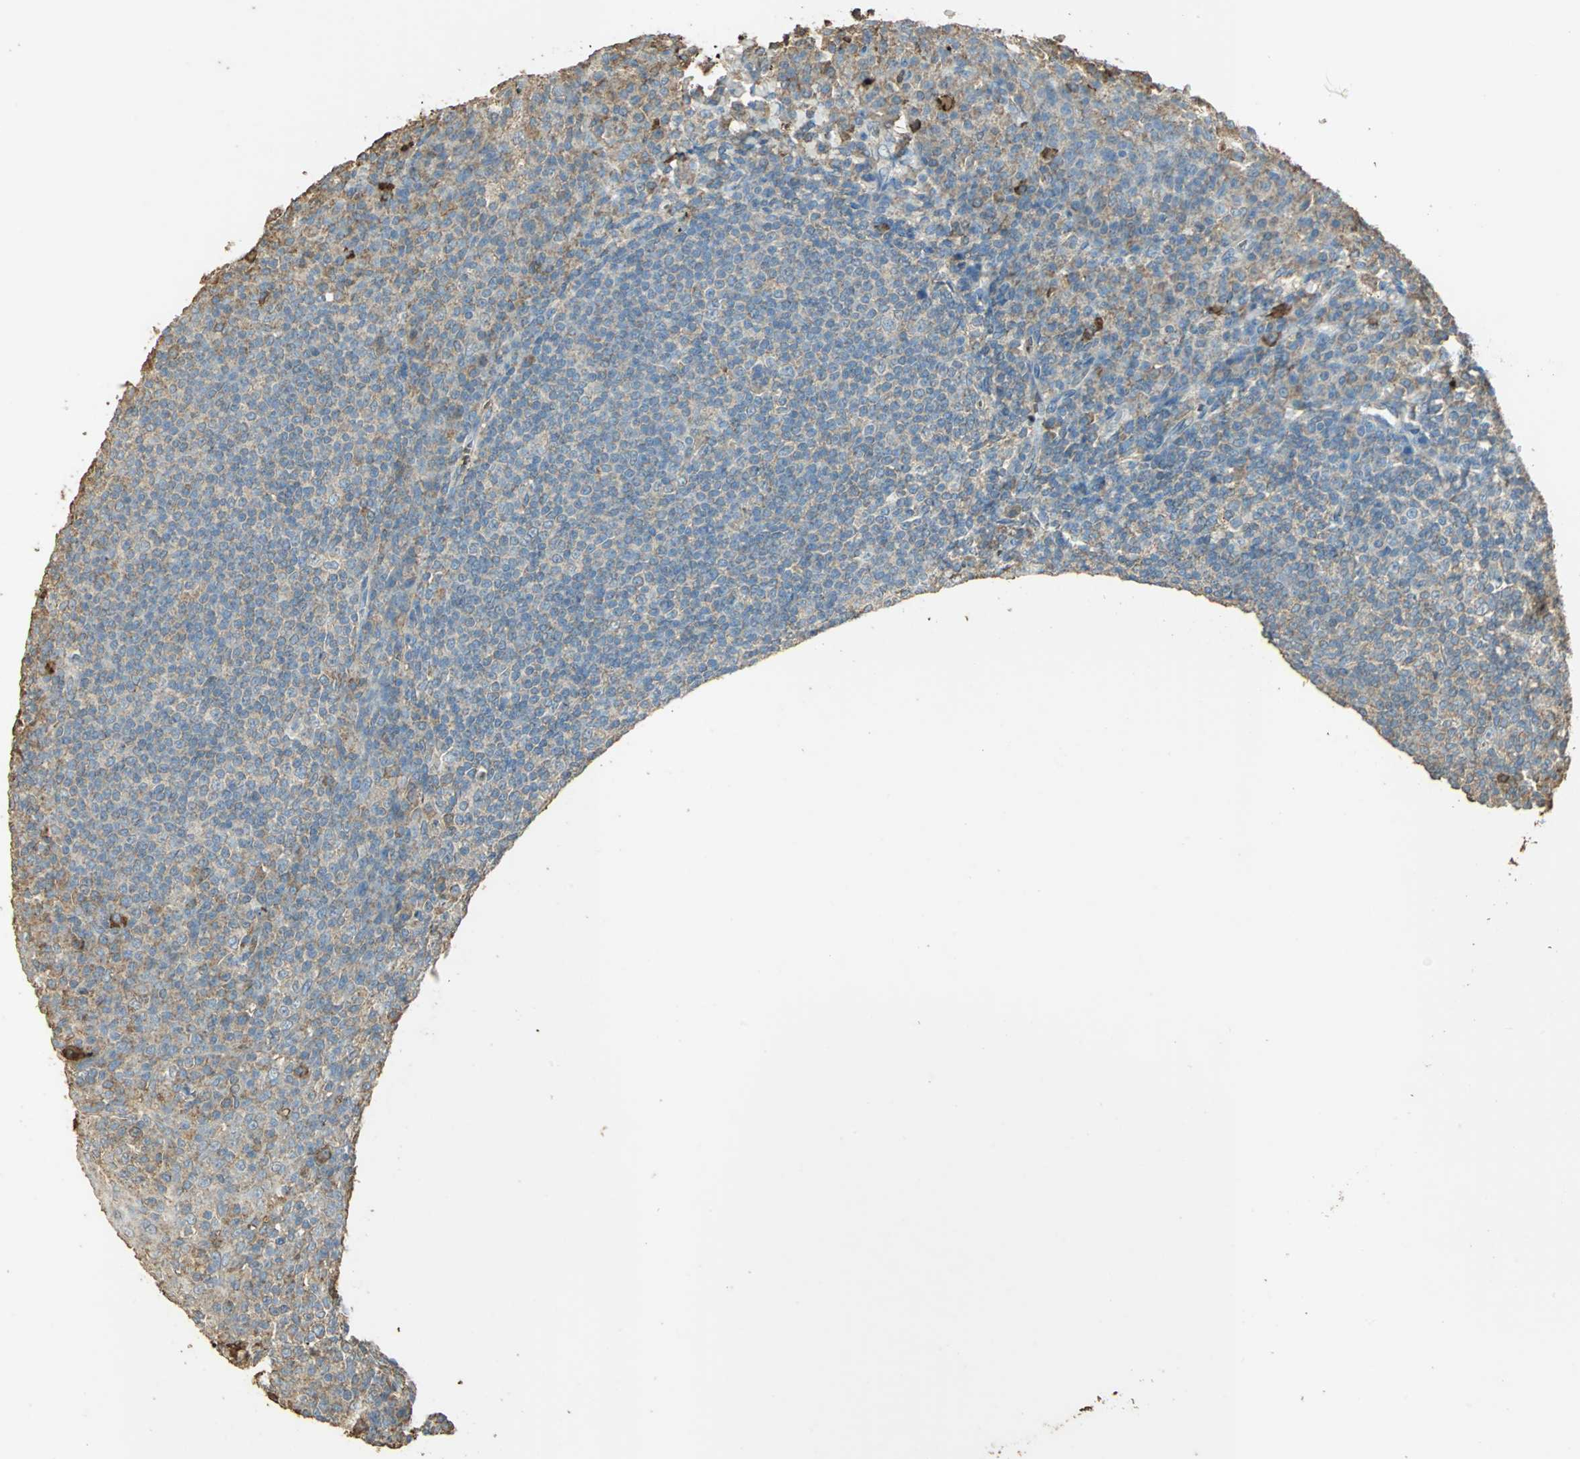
{"staining": {"intensity": "weak", "quantity": ">75%", "location": "cytoplasmic/membranous"}, "tissue": "tonsil", "cell_type": "Germinal center cells", "image_type": "normal", "snomed": [{"axis": "morphology", "description": "Normal tissue, NOS"}, {"axis": "topography", "description": "Tonsil"}], "caption": "This histopathology image shows immunohistochemistry staining of unremarkable human tonsil, with low weak cytoplasmic/membranous staining in about >75% of germinal center cells.", "gene": "TRAPPC2", "patient": {"sex": "male", "age": 31}}